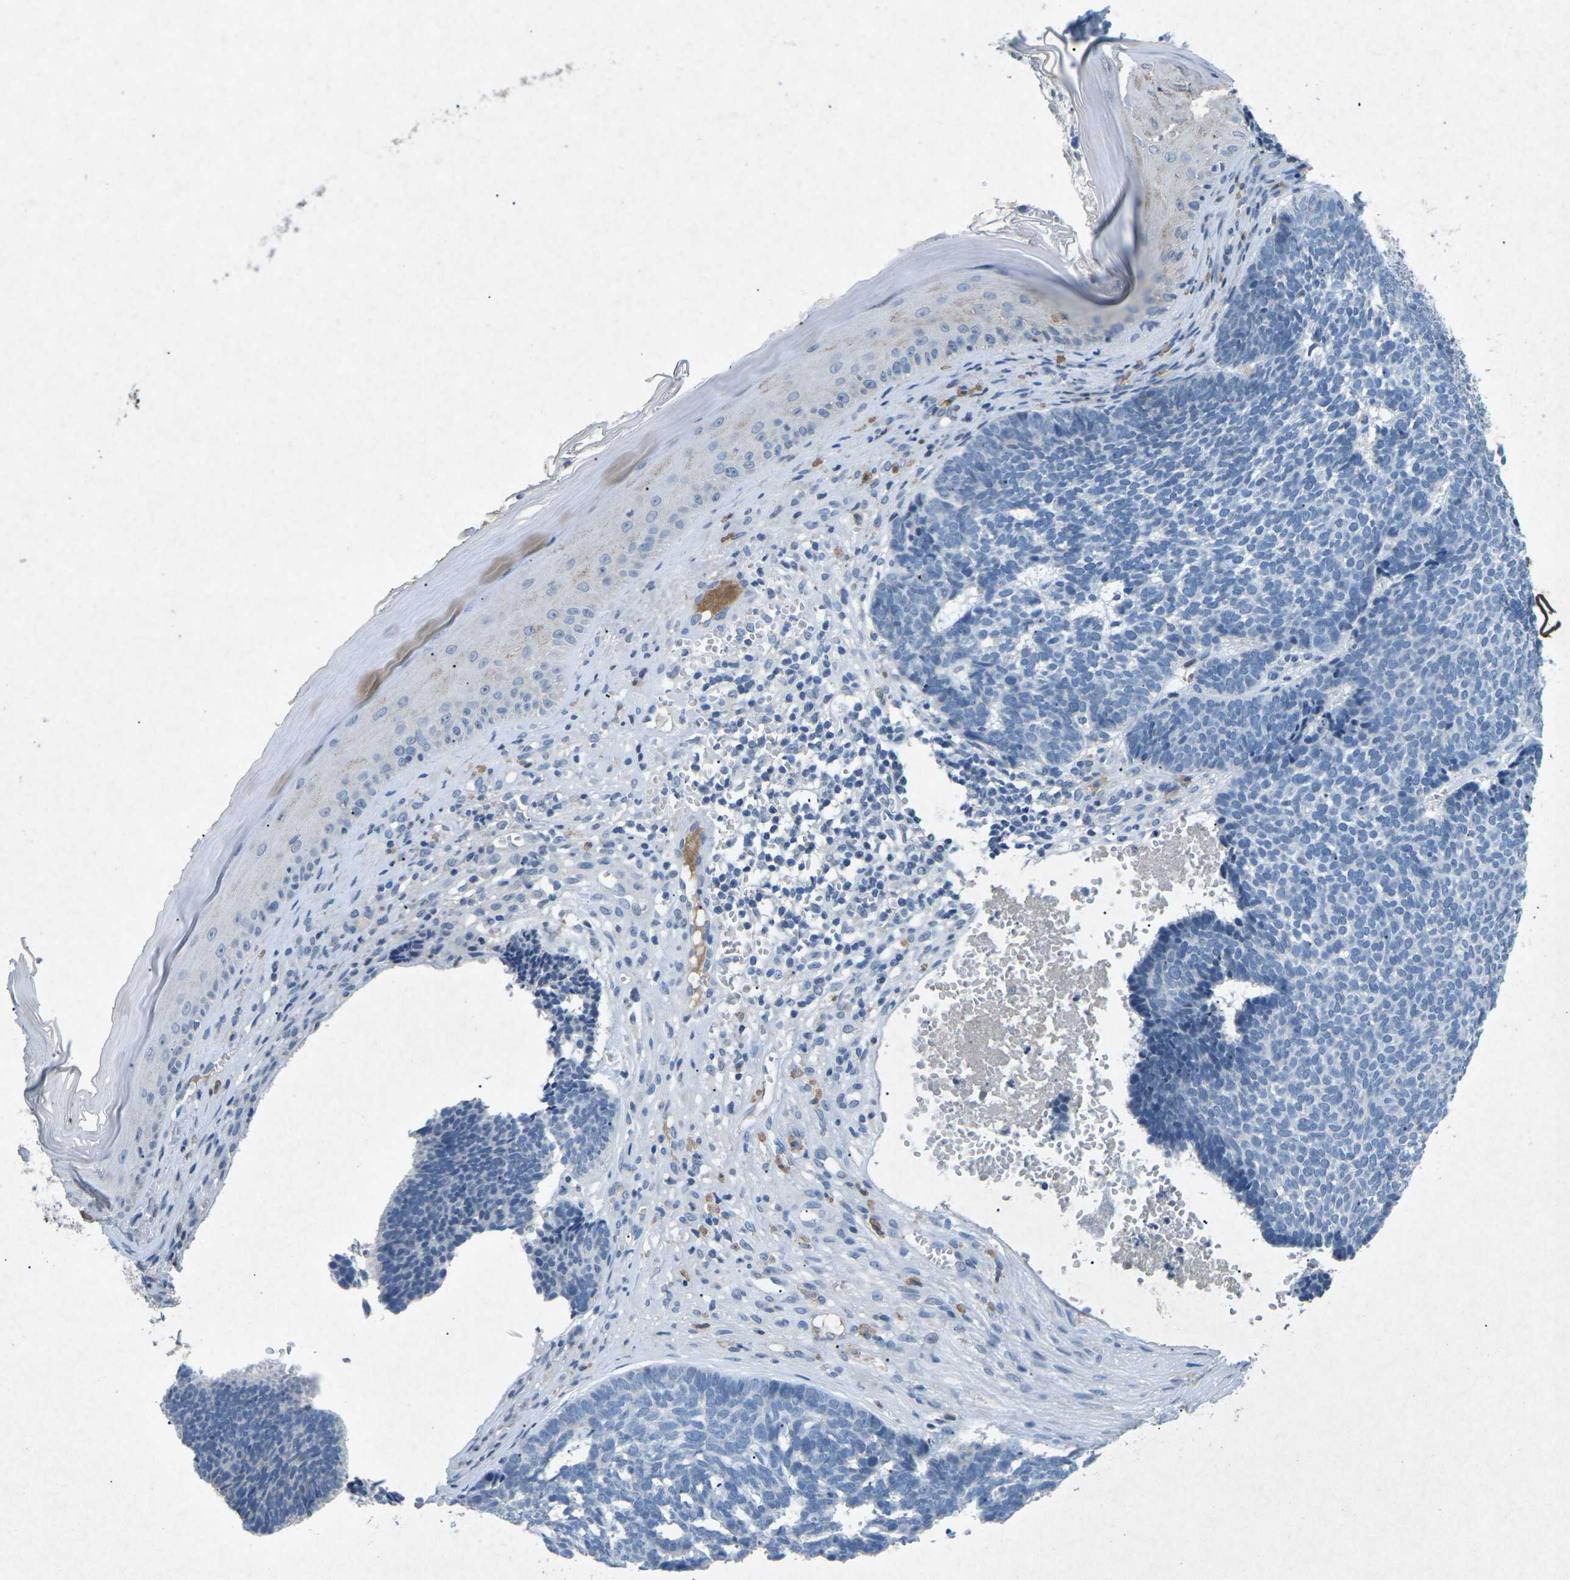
{"staining": {"intensity": "negative", "quantity": "none", "location": "none"}, "tissue": "skin cancer", "cell_type": "Tumor cells", "image_type": "cancer", "snomed": [{"axis": "morphology", "description": "Basal cell carcinoma"}, {"axis": "topography", "description": "Skin"}], "caption": "Protein analysis of skin cancer (basal cell carcinoma) exhibits no significant staining in tumor cells.", "gene": "A1BG", "patient": {"sex": "male", "age": 84}}